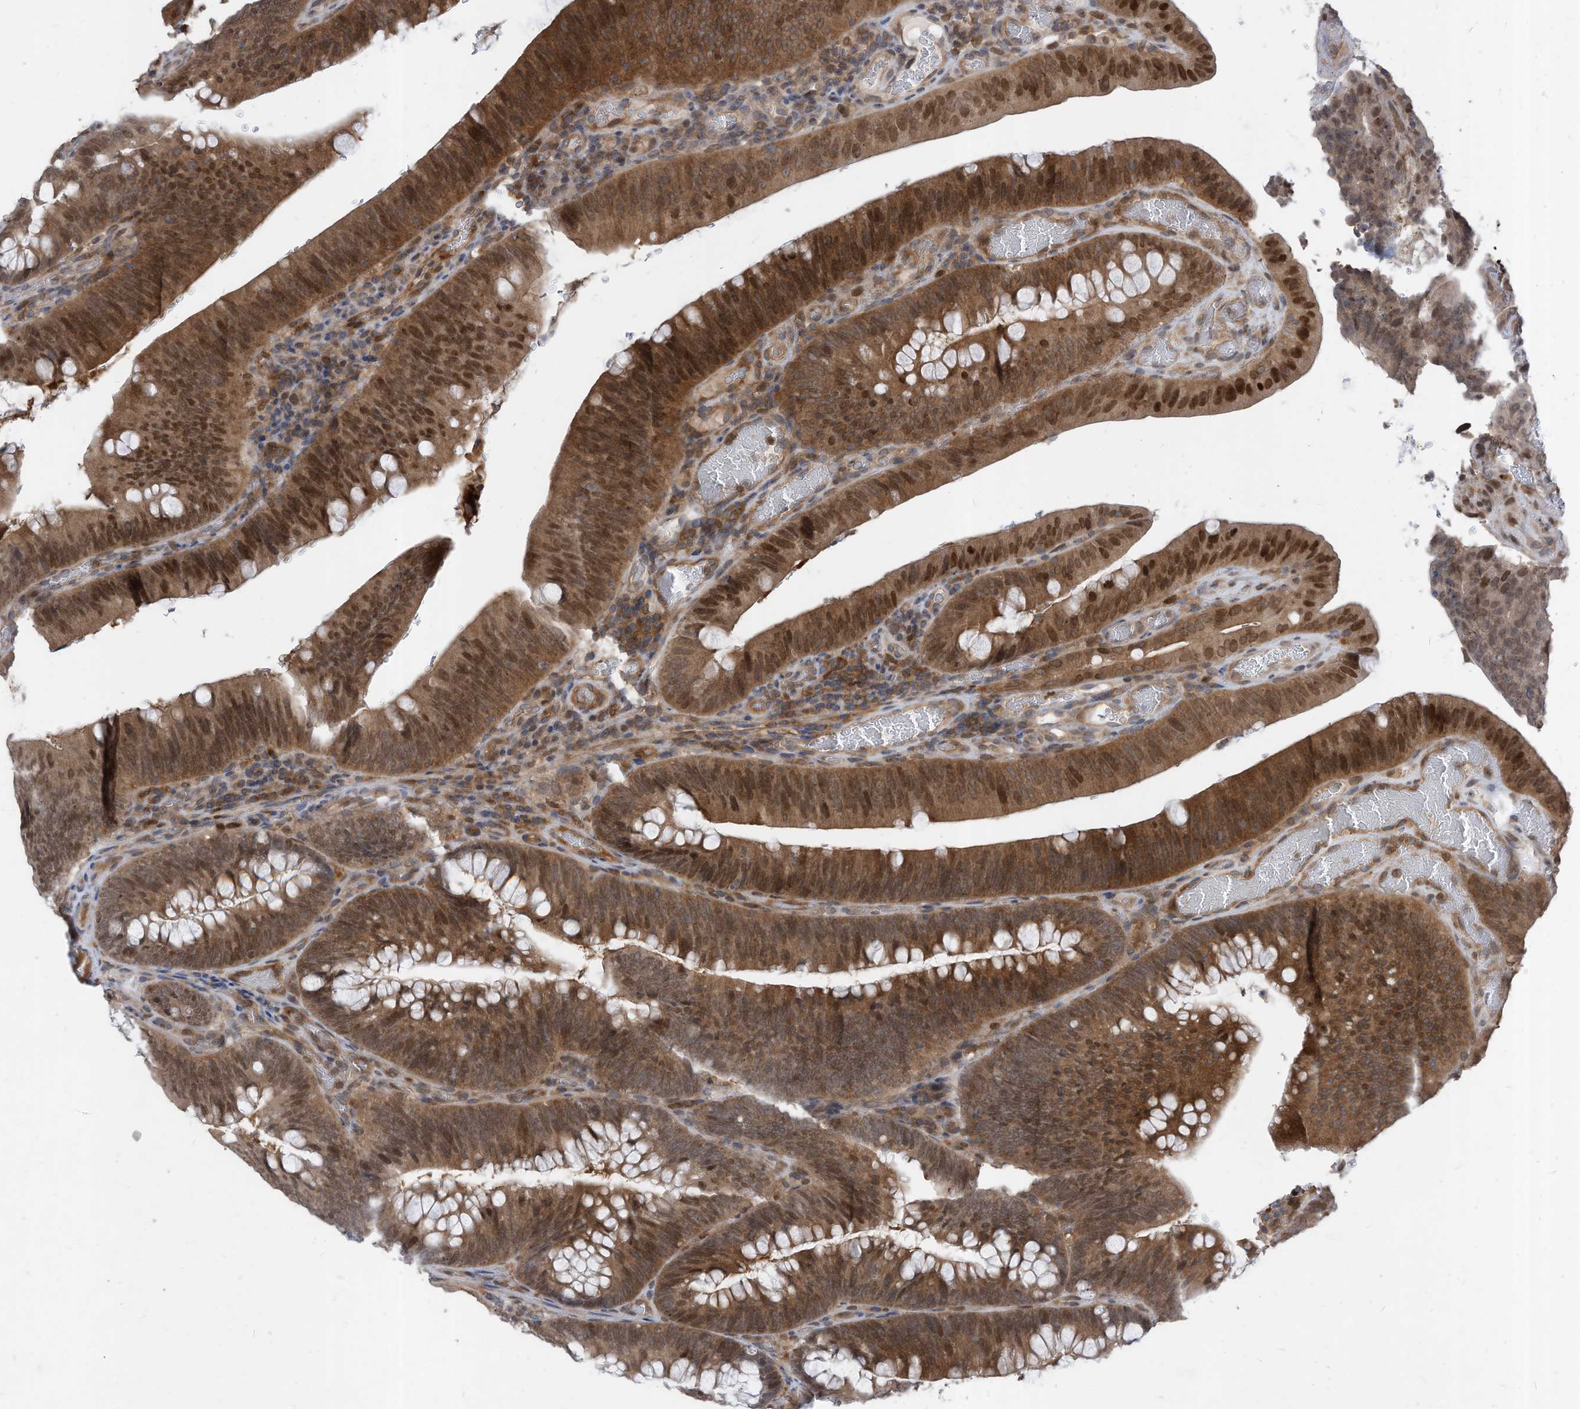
{"staining": {"intensity": "strong", "quantity": ">75%", "location": "cytoplasmic/membranous,nuclear"}, "tissue": "colorectal cancer", "cell_type": "Tumor cells", "image_type": "cancer", "snomed": [{"axis": "morphology", "description": "Normal tissue, NOS"}, {"axis": "topography", "description": "Colon"}], "caption": "A histopathology image of colorectal cancer stained for a protein reveals strong cytoplasmic/membranous and nuclear brown staining in tumor cells. (IHC, brightfield microscopy, high magnification).", "gene": "KPNB1", "patient": {"sex": "female", "age": 82}}